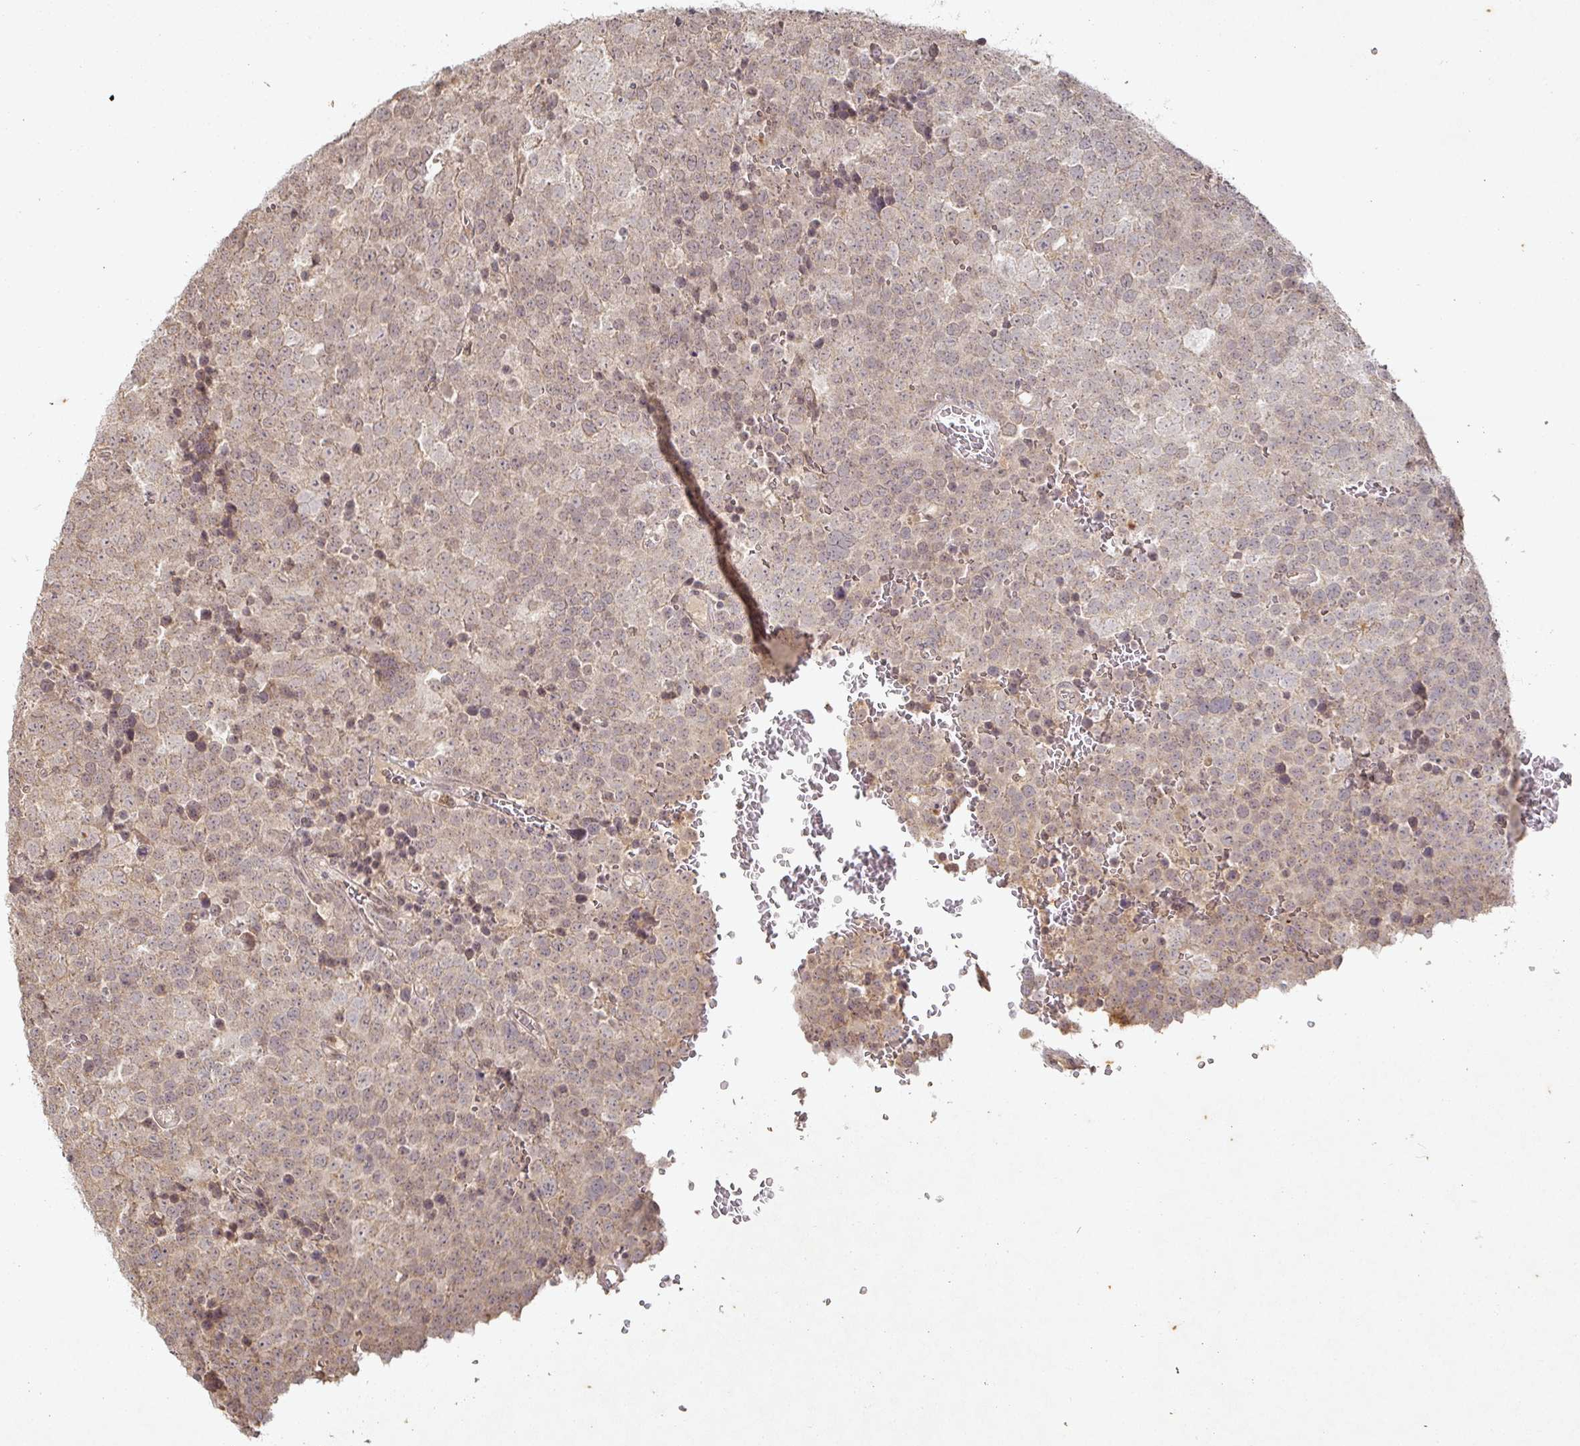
{"staining": {"intensity": "weak", "quantity": ">75%", "location": "cytoplasmic/membranous,nuclear"}, "tissue": "testis cancer", "cell_type": "Tumor cells", "image_type": "cancer", "snomed": [{"axis": "morphology", "description": "Seminoma, NOS"}, {"axis": "topography", "description": "Testis"}], "caption": "Testis cancer (seminoma) stained for a protein (brown) exhibits weak cytoplasmic/membranous and nuclear positive positivity in about >75% of tumor cells.", "gene": "CAPN5", "patient": {"sex": "male", "age": 71}}